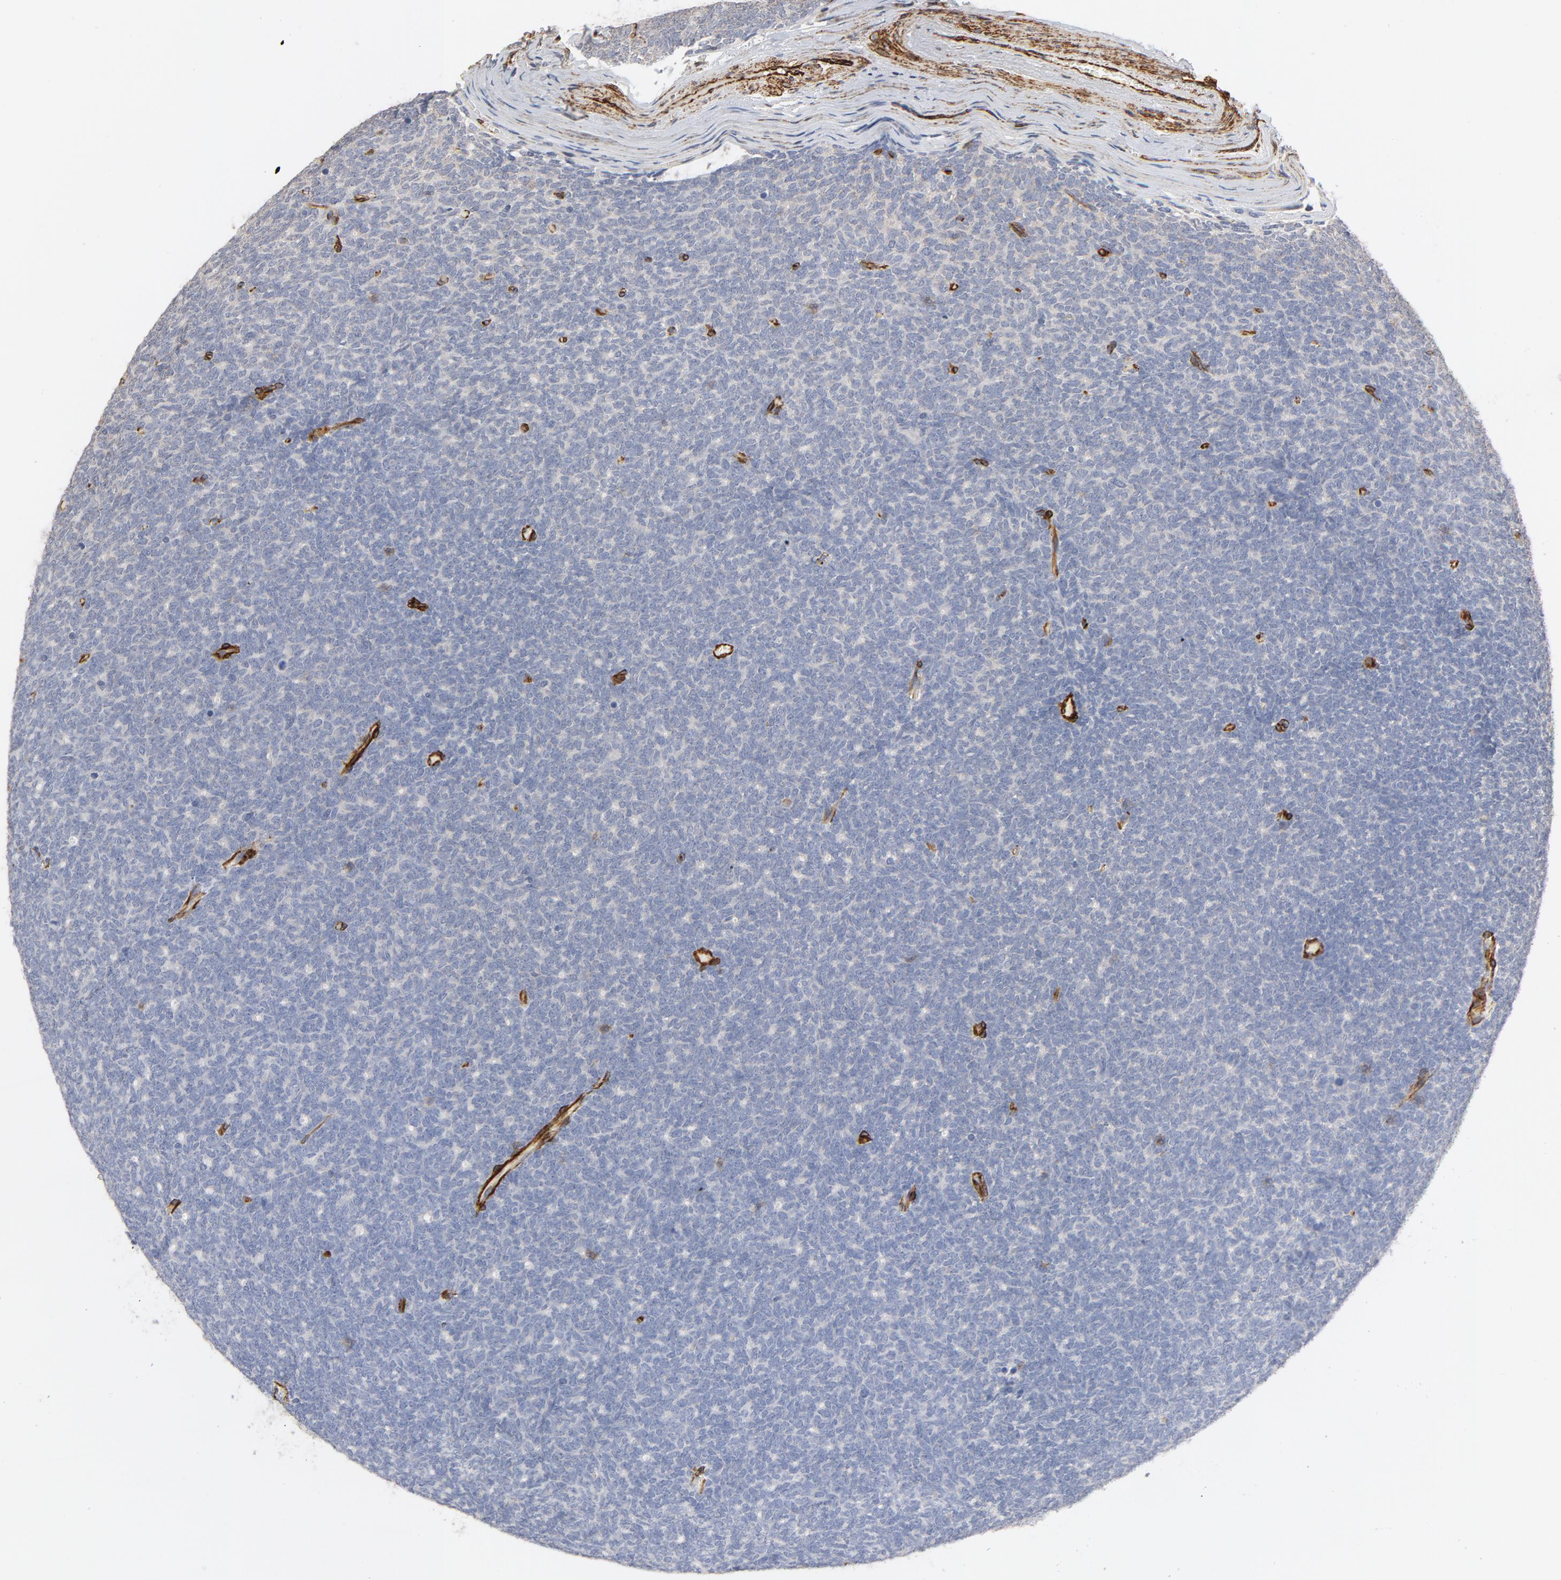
{"staining": {"intensity": "negative", "quantity": "none", "location": "none"}, "tissue": "renal cancer", "cell_type": "Tumor cells", "image_type": "cancer", "snomed": [{"axis": "morphology", "description": "Neoplasm, malignant, NOS"}, {"axis": "topography", "description": "Kidney"}], "caption": "Immunohistochemical staining of renal cancer (malignant neoplasm) displays no significant expression in tumor cells.", "gene": "GNG2", "patient": {"sex": "male", "age": 28}}